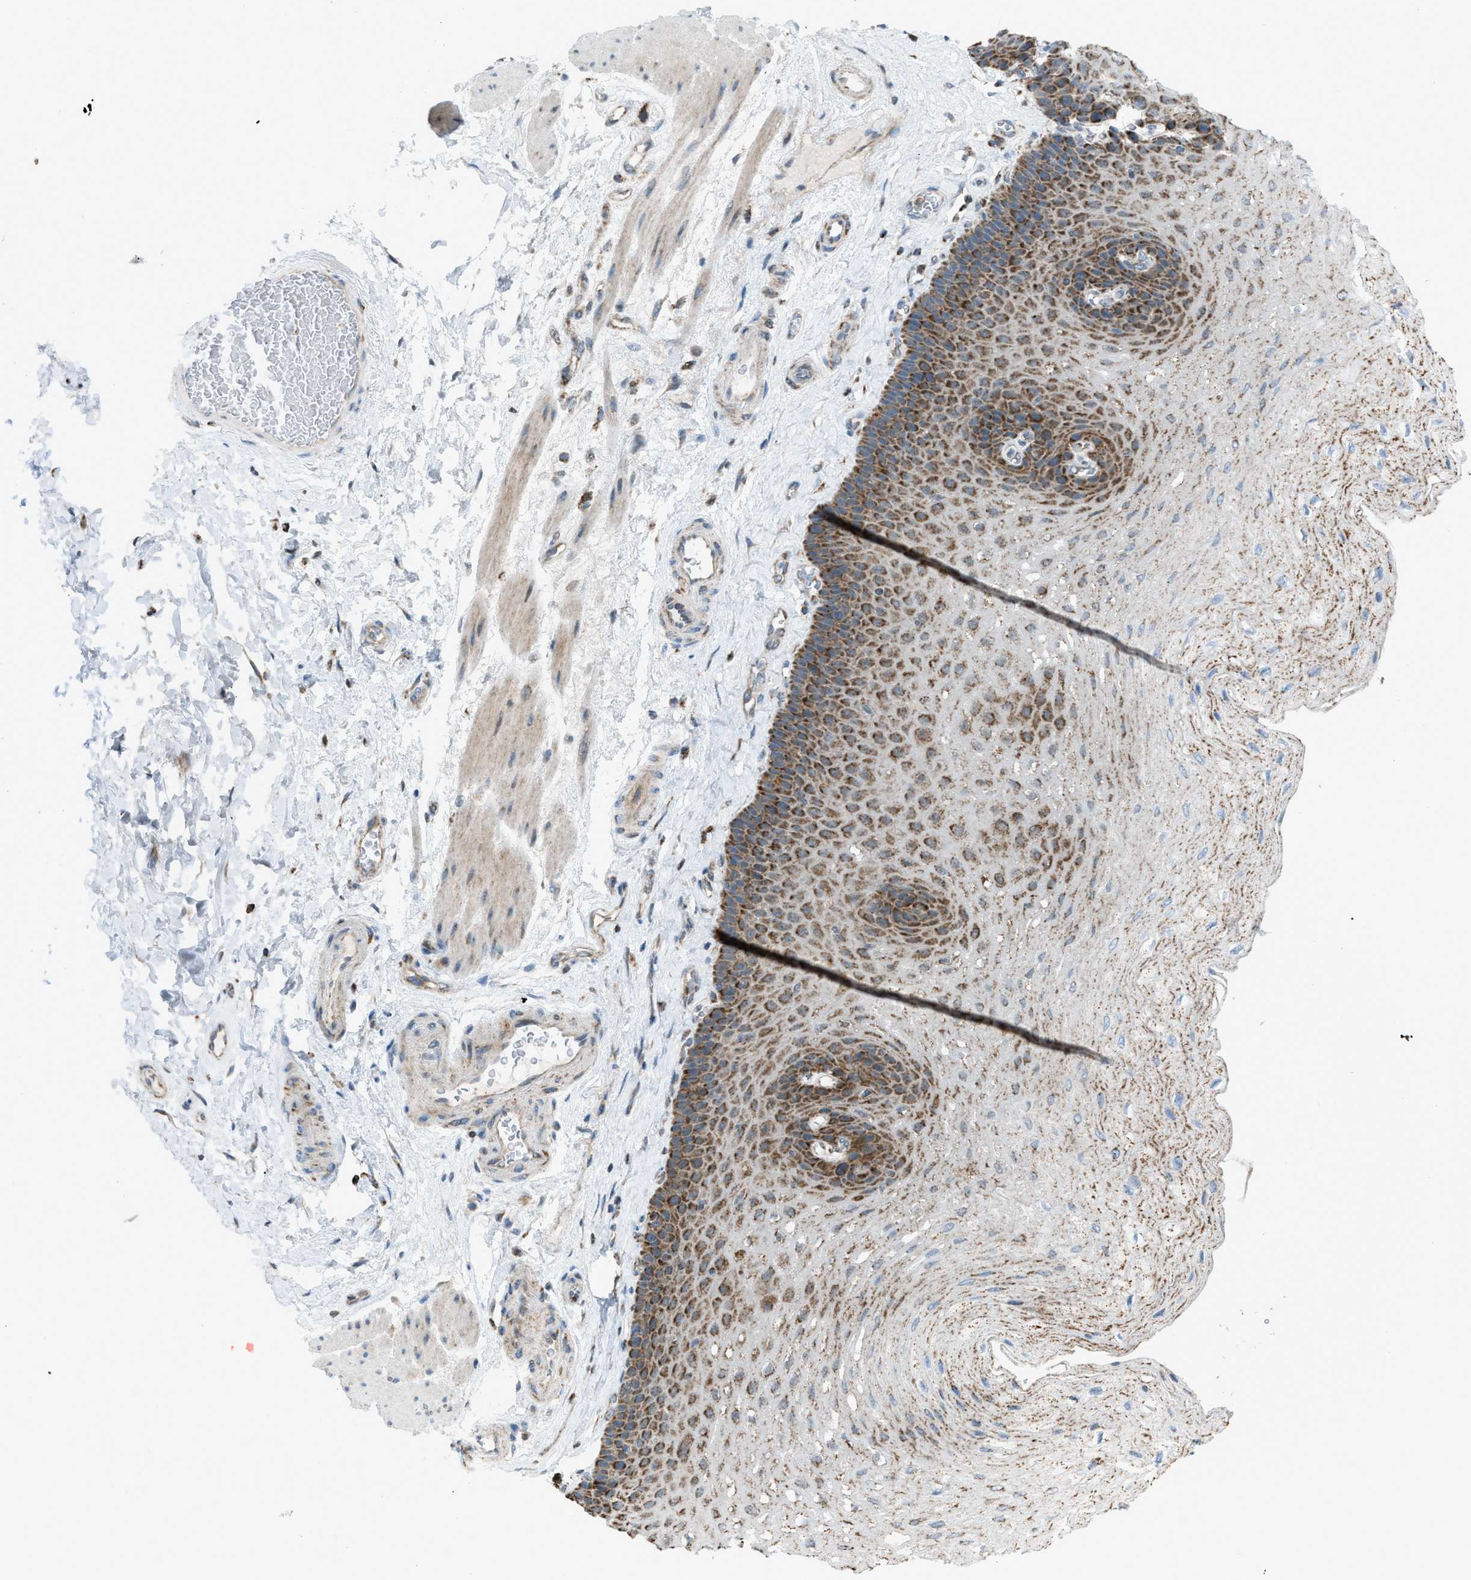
{"staining": {"intensity": "moderate", "quantity": ">75%", "location": "cytoplasmic/membranous"}, "tissue": "esophagus", "cell_type": "Squamous epithelial cells", "image_type": "normal", "snomed": [{"axis": "morphology", "description": "Normal tissue, NOS"}, {"axis": "topography", "description": "Esophagus"}], "caption": "Protein positivity by IHC reveals moderate cytoplasmic/membranous positivity in about >75% of squamous epithelial cells in benign esophagus.", "gene": "SRM", "patient": {"sex": "female", "age": 72}}